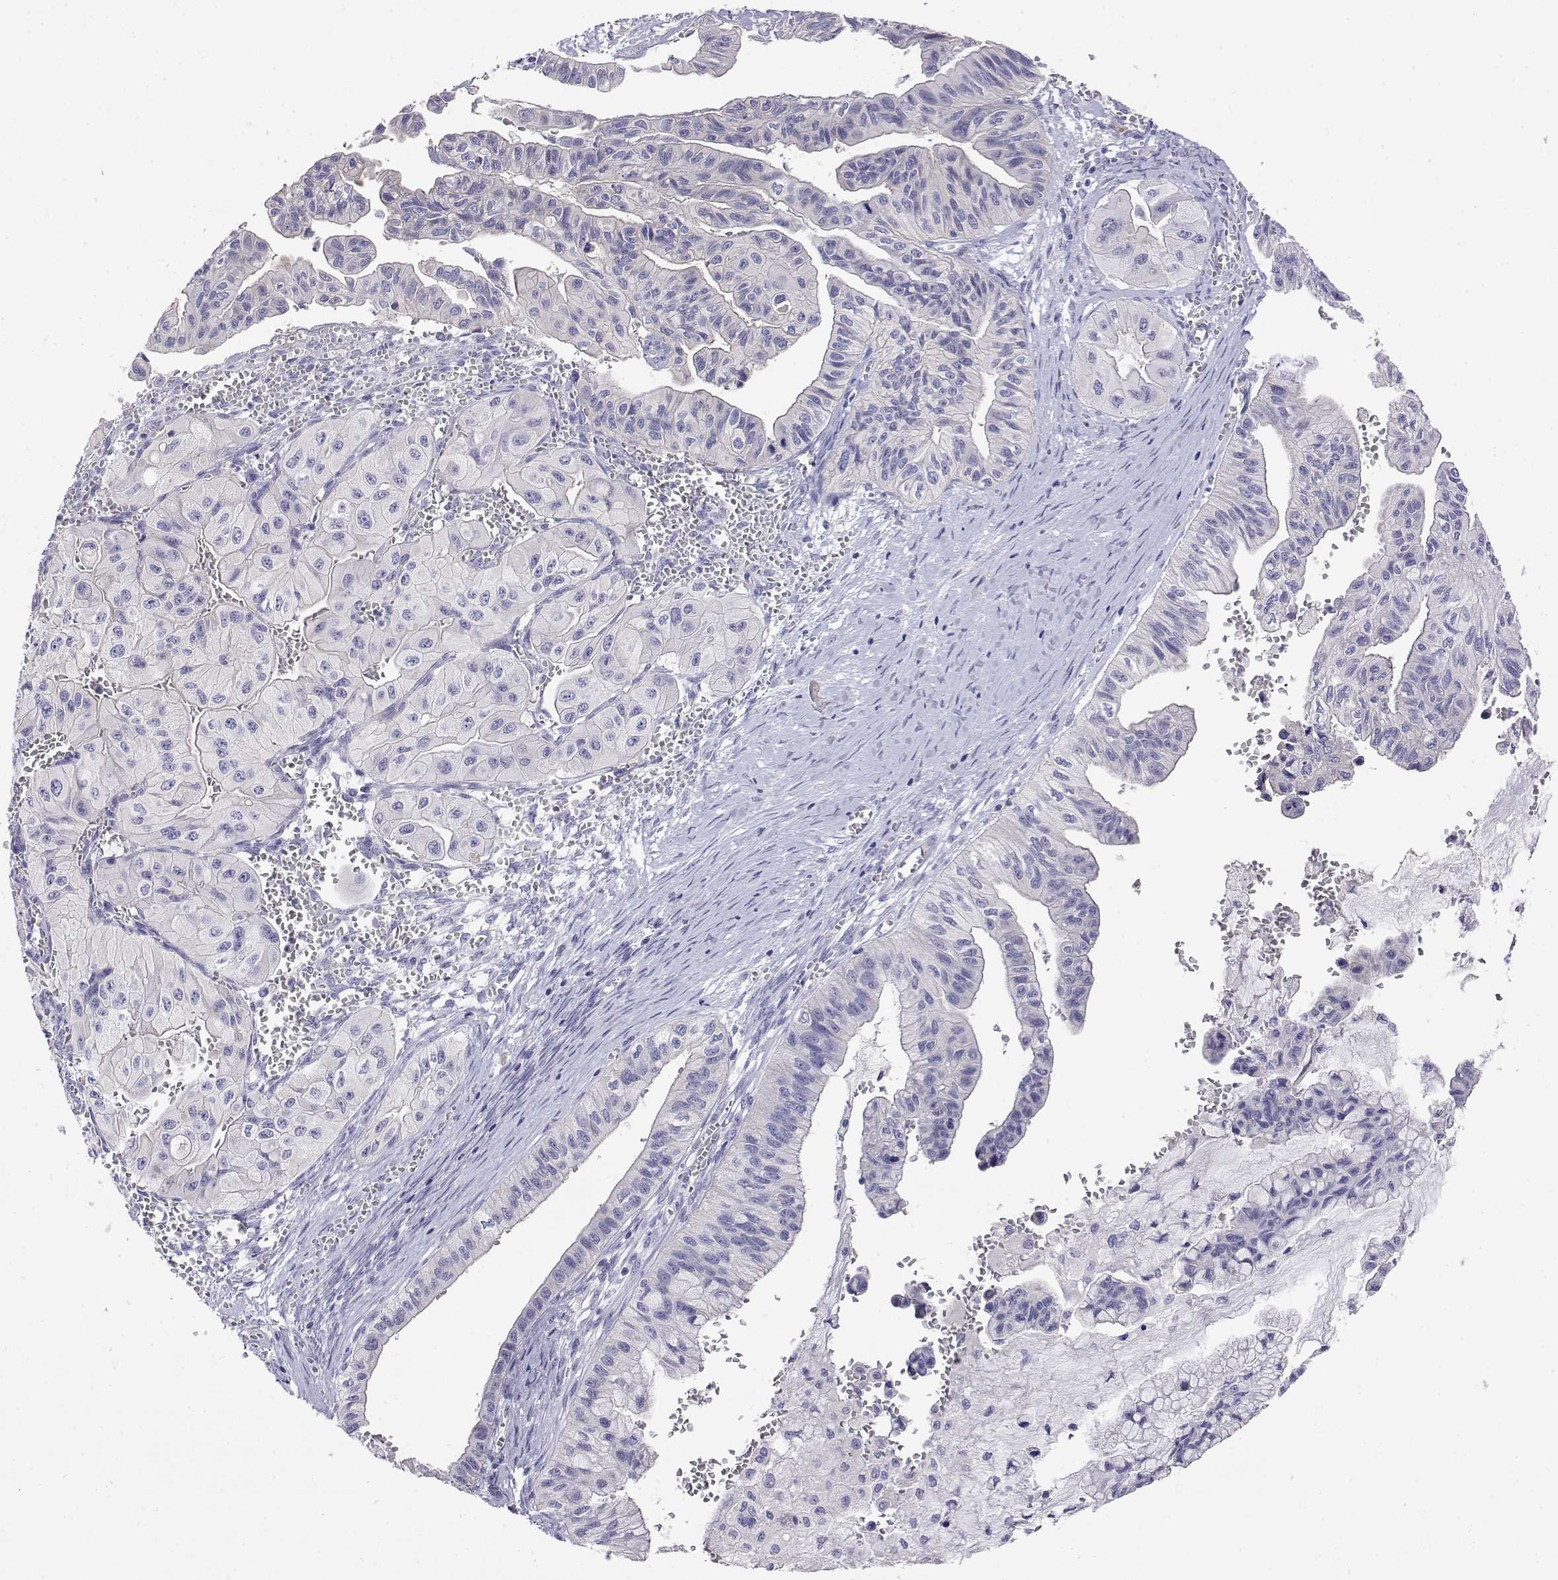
{"staining": {"intensity": "negative", "quantity": "none", "location": "none"}, "tissue": "ovarian cancer", "cell_type": "Tumor cells", "image_type": "cancer", "snomed": [{"axis": "morphology", "description": "Cystadenocarcinoma, mucinous, NOS"}, {"axis": "topography", "description": "Ovary"}], "caption": "Immunohistochemical staining of human ovarian mucinous cystadenocarcinoma exhibits no significant staining in tumor cells.", "gene": "LY6D", "patient": {"sex": "female", "age": 72}}